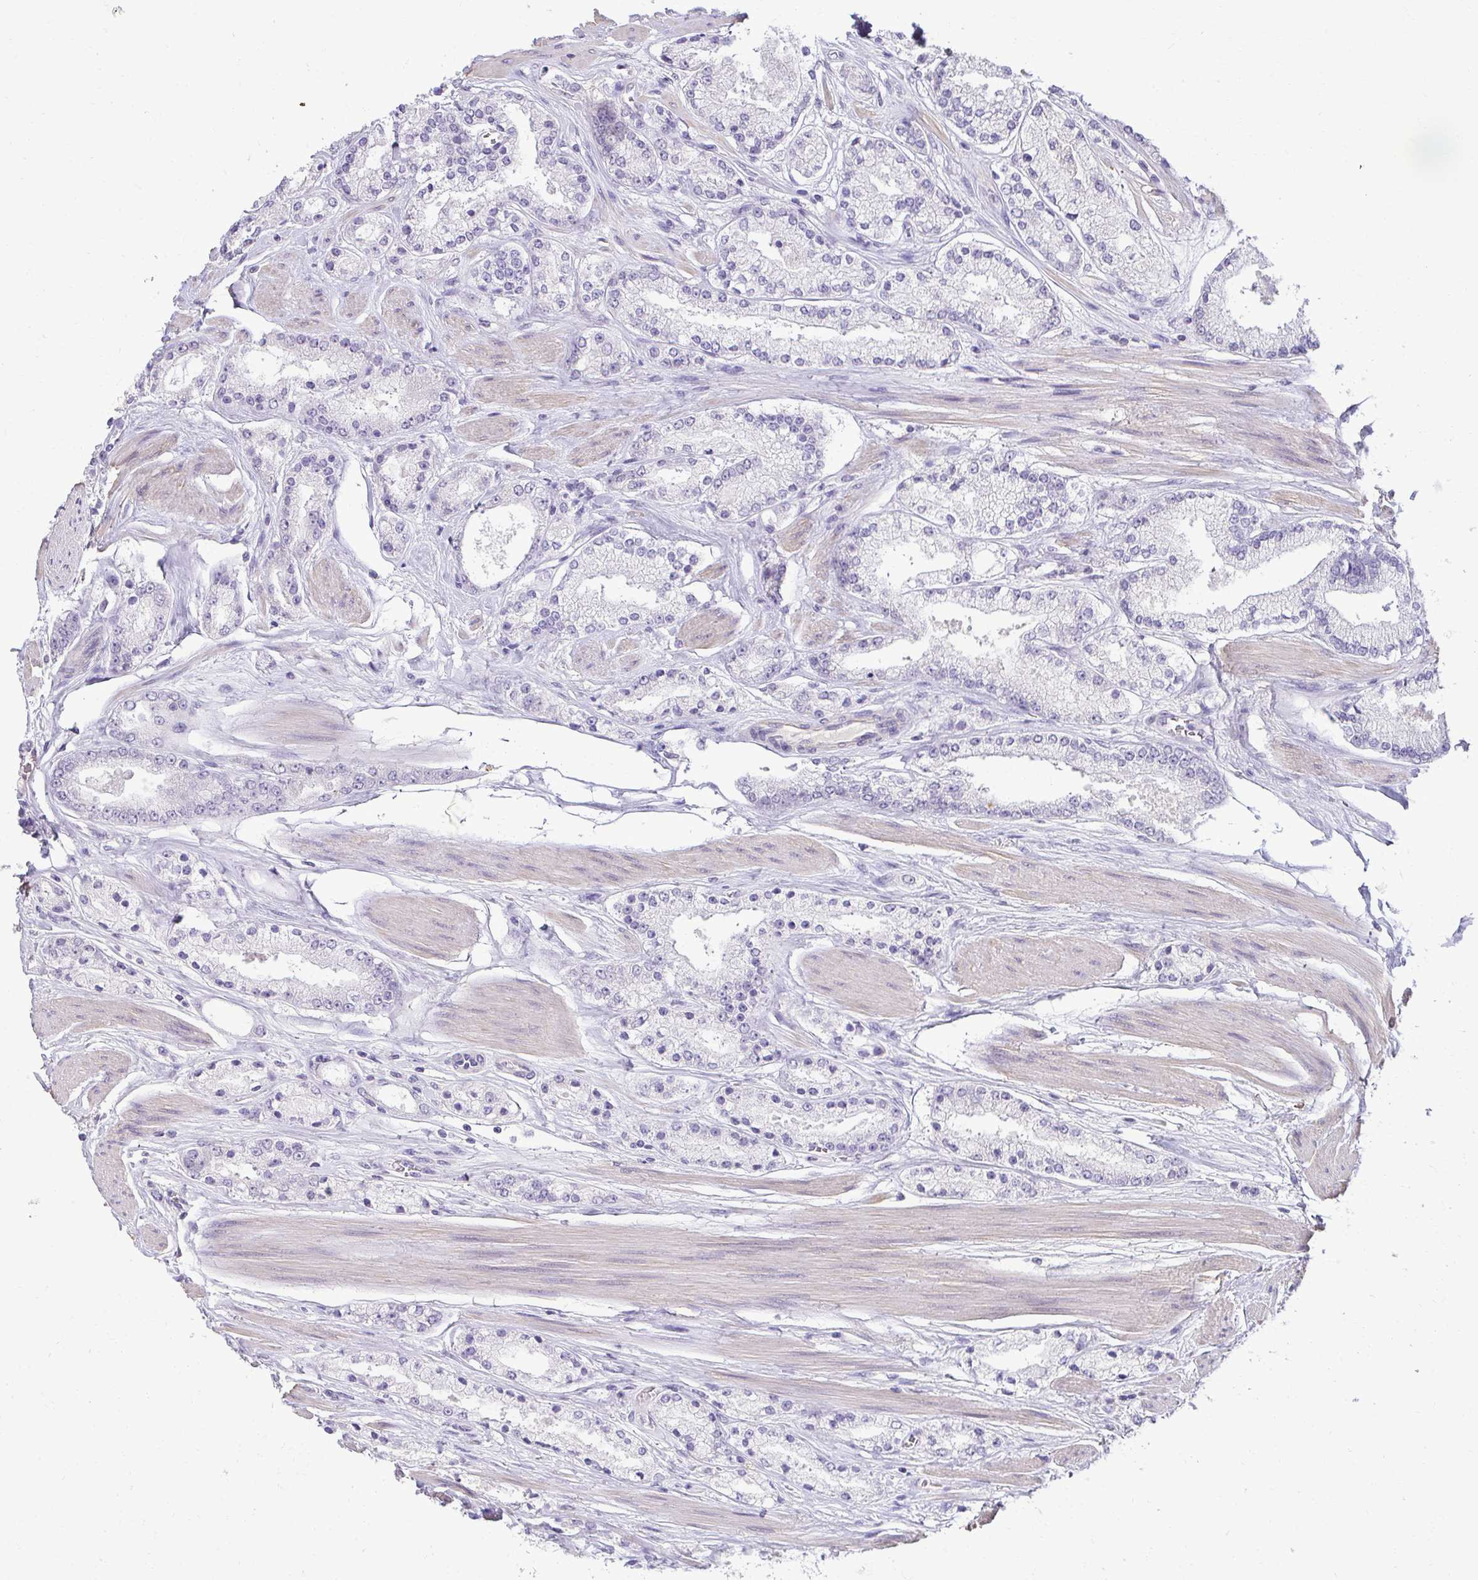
{"staining": {"intensity": "negative", "quantity": "none", "location": "none"}, "tissue": "prostate cancer", "cell_type": "Tumor cells", "image_type": "cancer", "snomed": [{"axis": "morphology", "description": "Adenocarcinoma, High grade"}, {"axis": "topography", "description": "Prostate"}], "caption": "This is a photomicrograph of immunohistochemistry staining of prostate adenocarcinoma (high-grade), which shows no staining in tumor cells. The staining was performed using DAB (3,3'-diaminobenzidine) to visualize the protein expression in brown, while the nuclei were stained in blue with hematoxylin (Magnification: 20x).", "gene": "SLC30A3", "patient": {"sex": "male", "age": 63}}